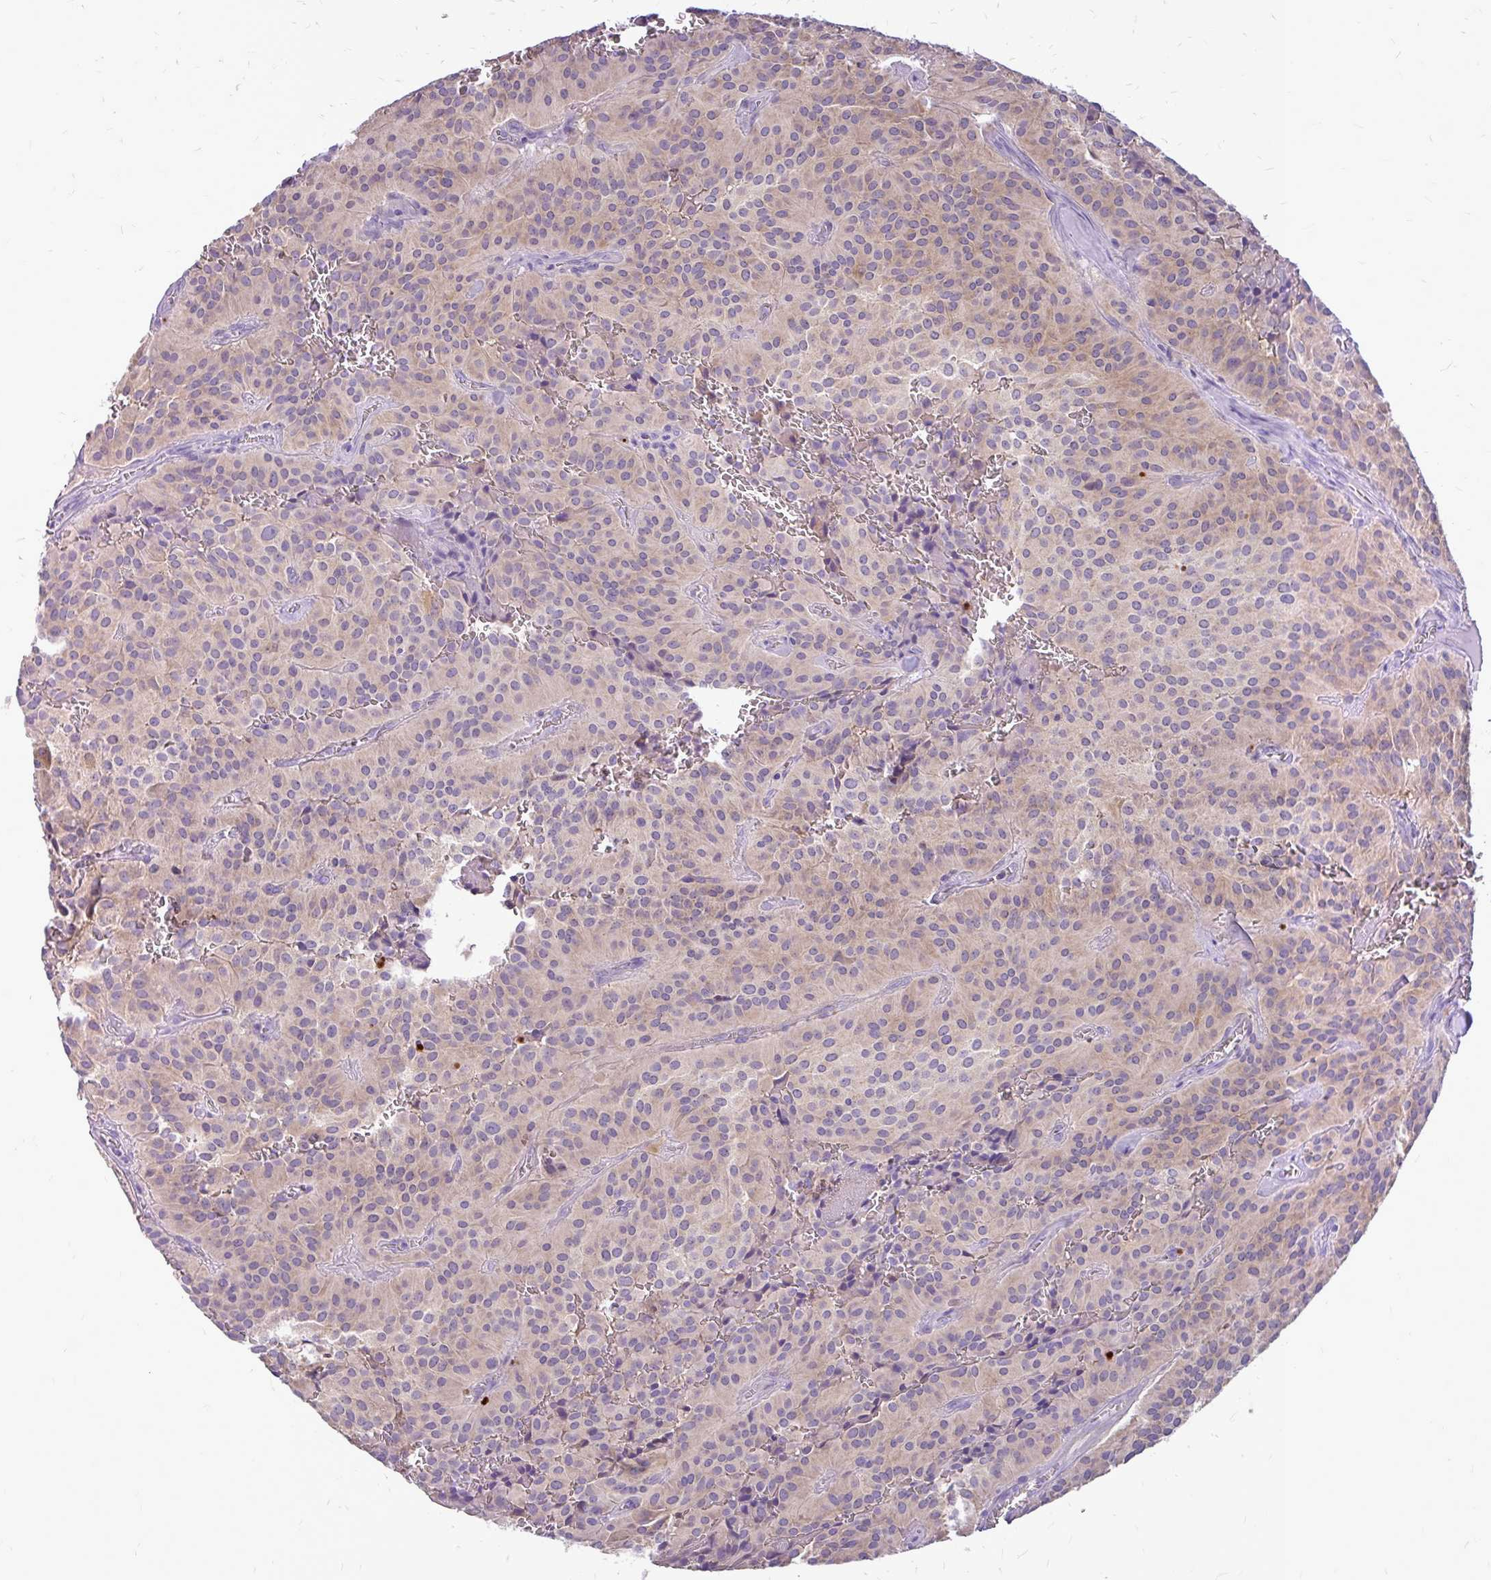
{"staining": {"intensity": "weak", "quantity": "<25%", "location": "cytoplasmic/membranous"}, "tissue": "glioma", "cell_type": "Tumor cells", "image_type": "cancer", "snomed": [{"axis": "morphology", "description": "Glioma, malignant, Low grade"}, {"axis": "topography", "description": "Brain"}], "caption": "Micrograph shows no protein staining in tumor cells of glioma tissue.", "gene": "MAP1LC3A", "patient": {"sex": "male", "age": 42}}